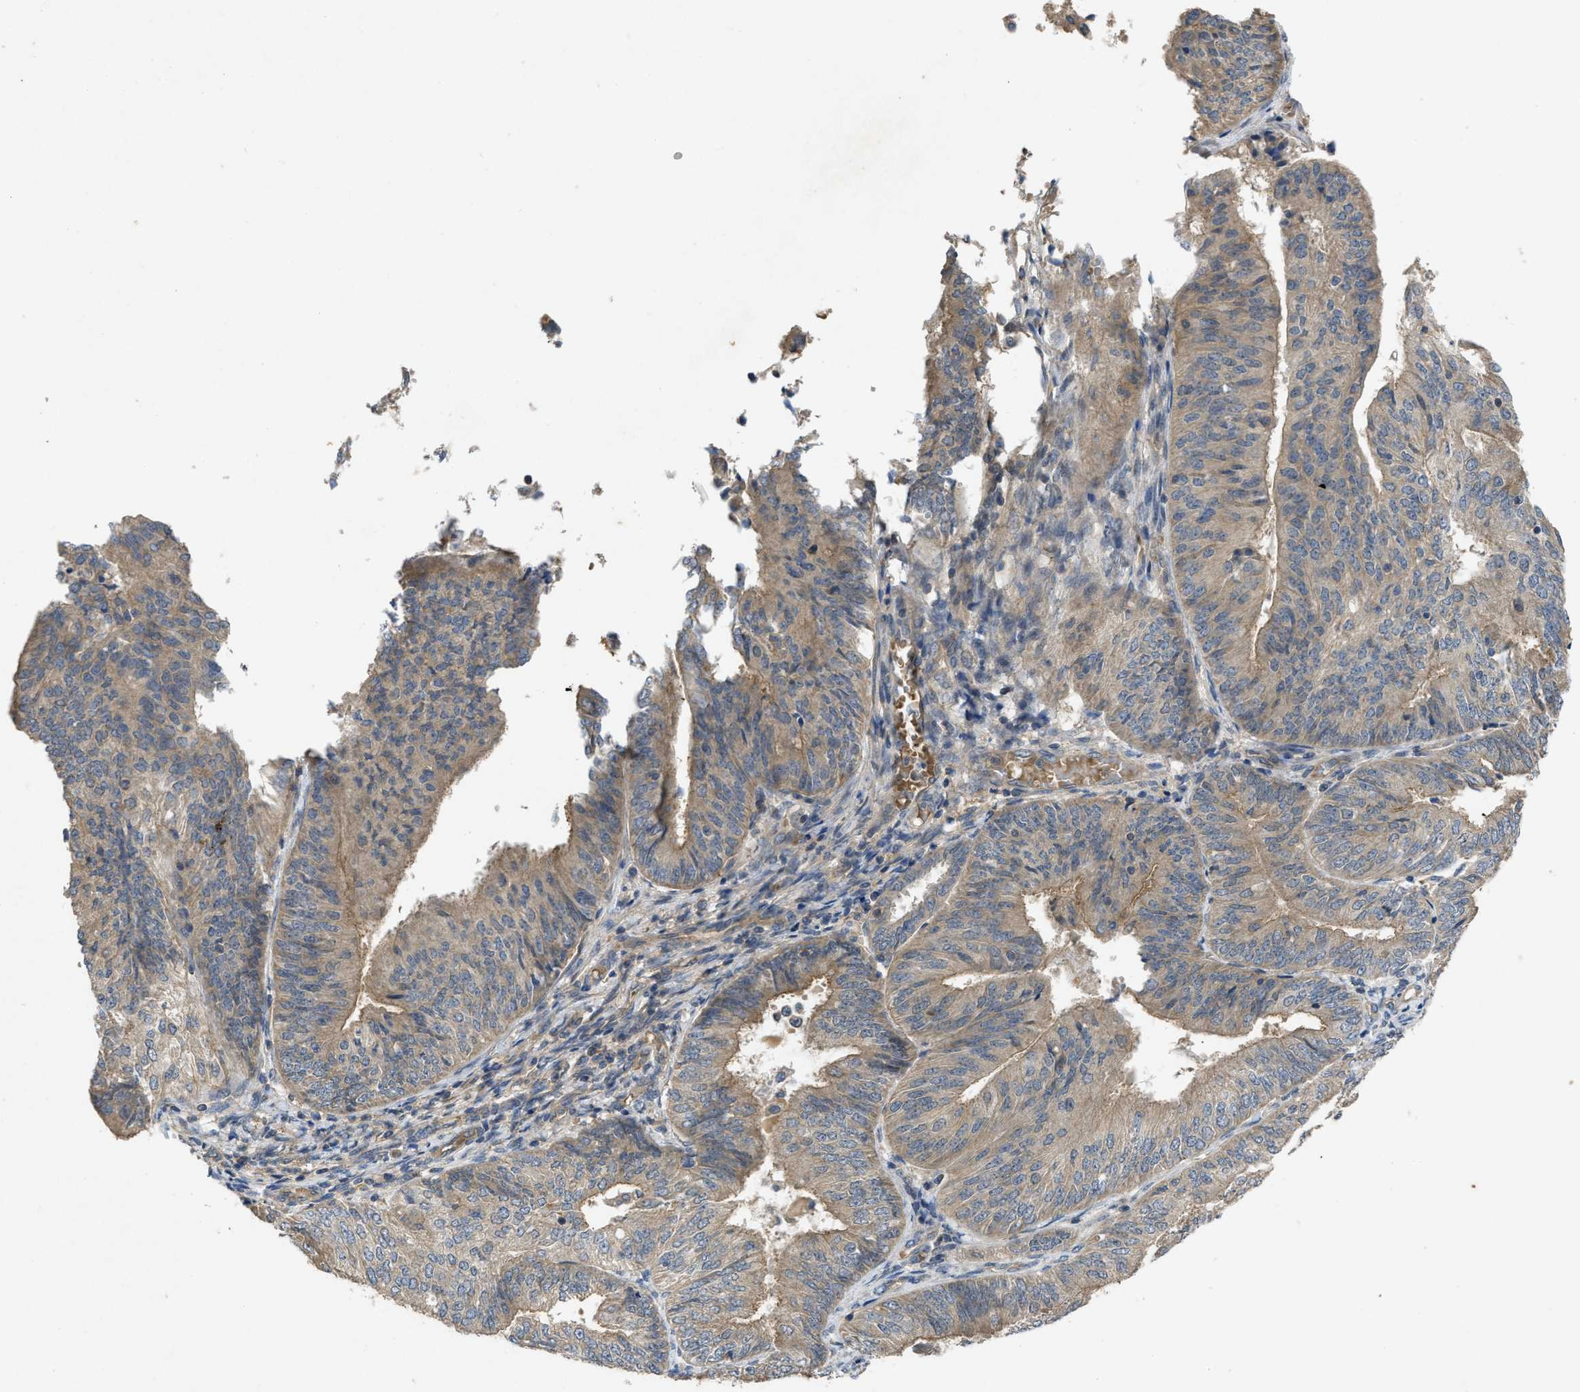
{"staining": {"intensity": "weak", "quantity": ">75%", "location": "cytoplasmic/membranous"}, "tissue": "endometrial cancer", "cell_type": "Tumor cells", "image_type": "cancer", "snomed": [{"axis": "morphology", "description": "Adenocarcinoma, NOS"}, {"axis": "topography", "description": "Endometrium"}], "caption": "The photomicrograph exhibits staining of endometrial adenocarcinoma, revealing weak cytoplasmic/membranous protein expression (brown color) within tumor cells.", "gene": "PPP3CA", "patient": {"sex": "female", "age": 58}}